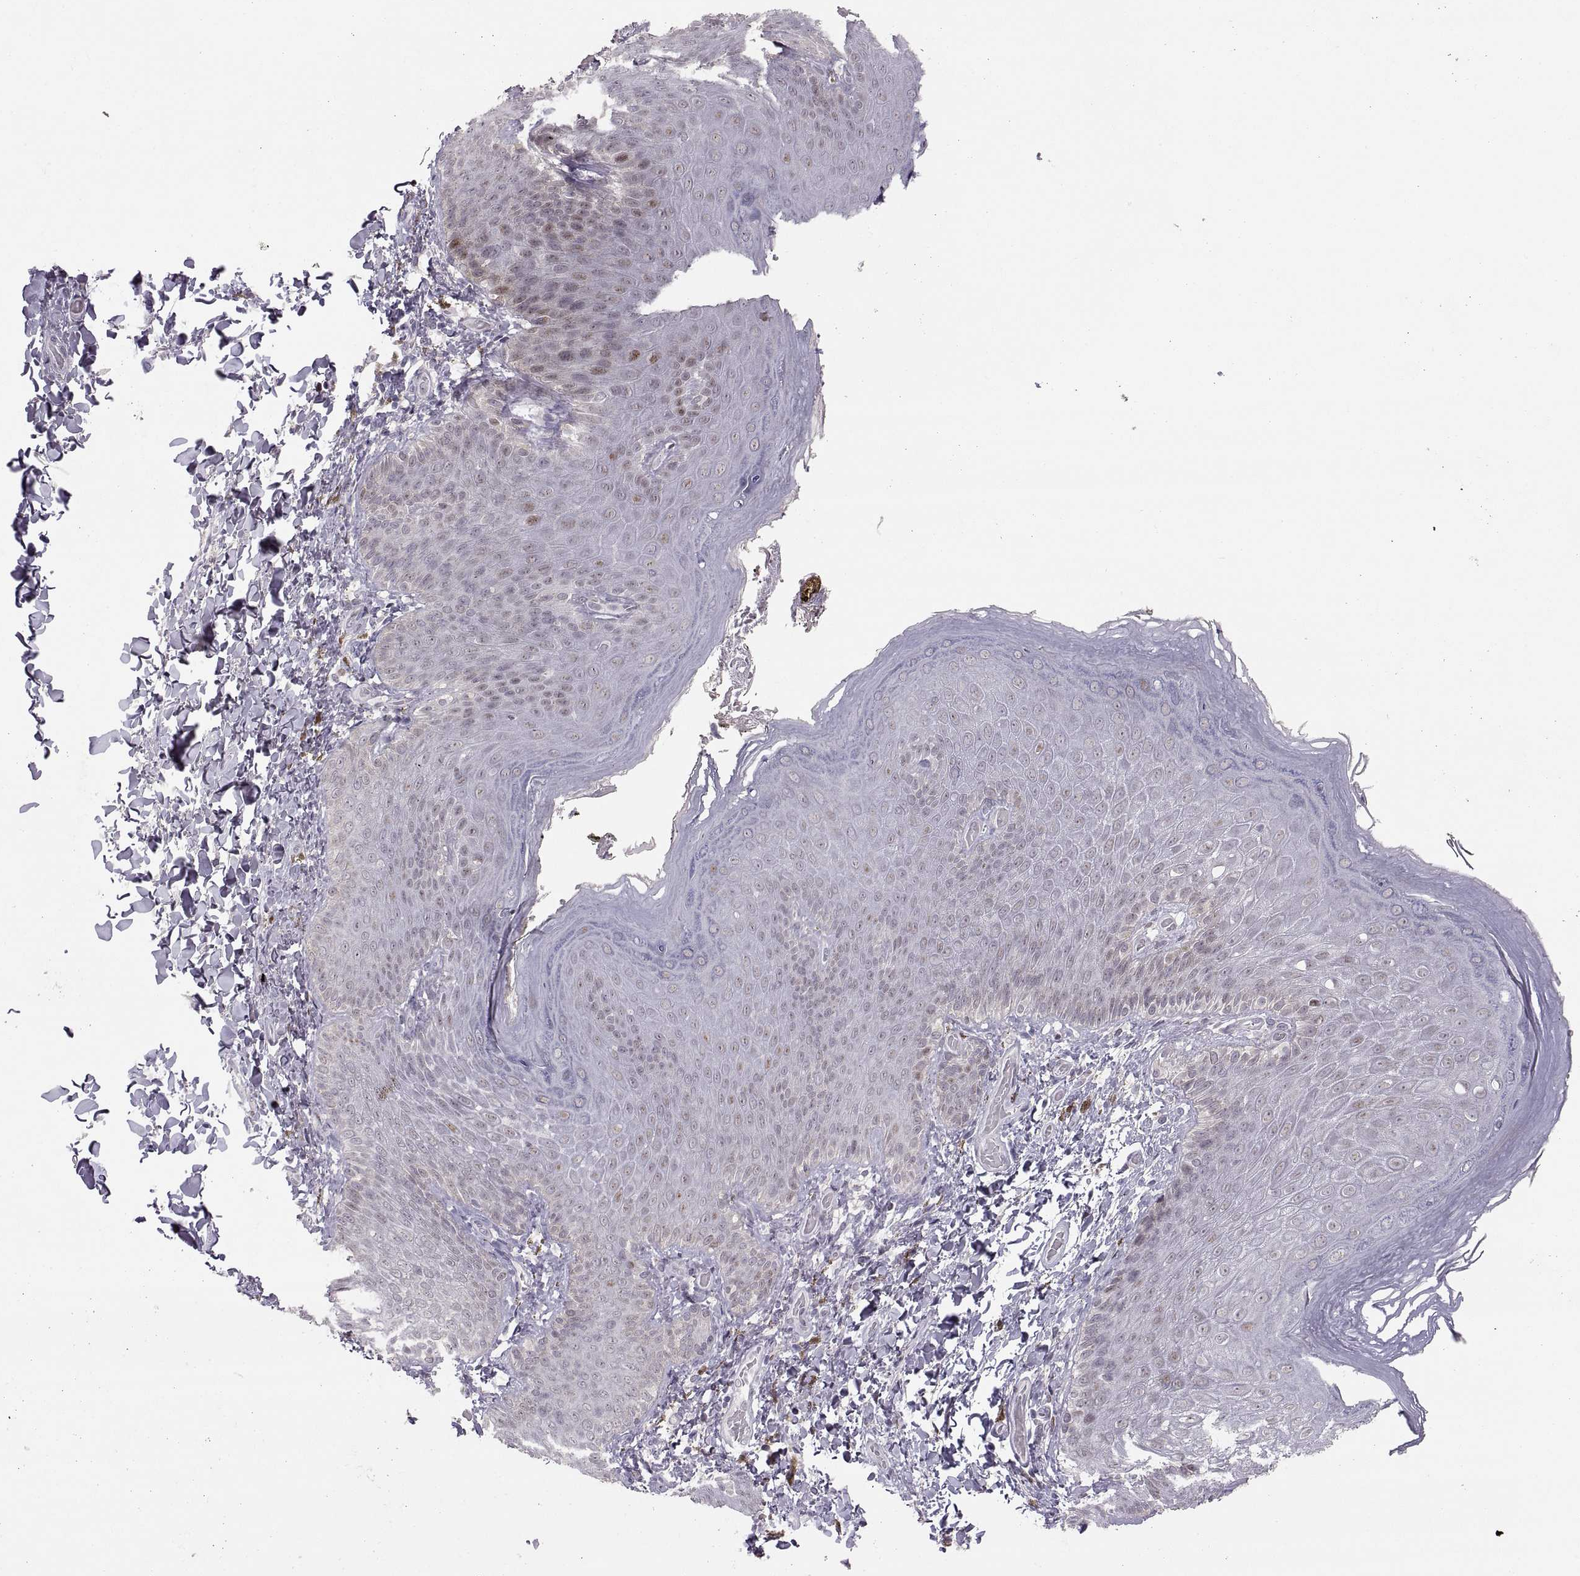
{"staining": {"intensity": "moderate", "quantity": "<25%", "location": "nuclear"}, "tissue": "skin", "cell_type": "Epidermal cells", "image_type": "normal", "snomed": [{"axis": "morphology", "description": "Normal tissue, NOS"}, {"axis": "topography", "description": "Anal"}], "caption": "Brown immunohistochemical staining in benign skin reveals moderate nuclear expression in approximately <25% of epidermal cells. (DAB IHC with brightfield microscopy, high magnification).", "gene": "SNAI1", "patient": {"sex": "male", "age": 53}}